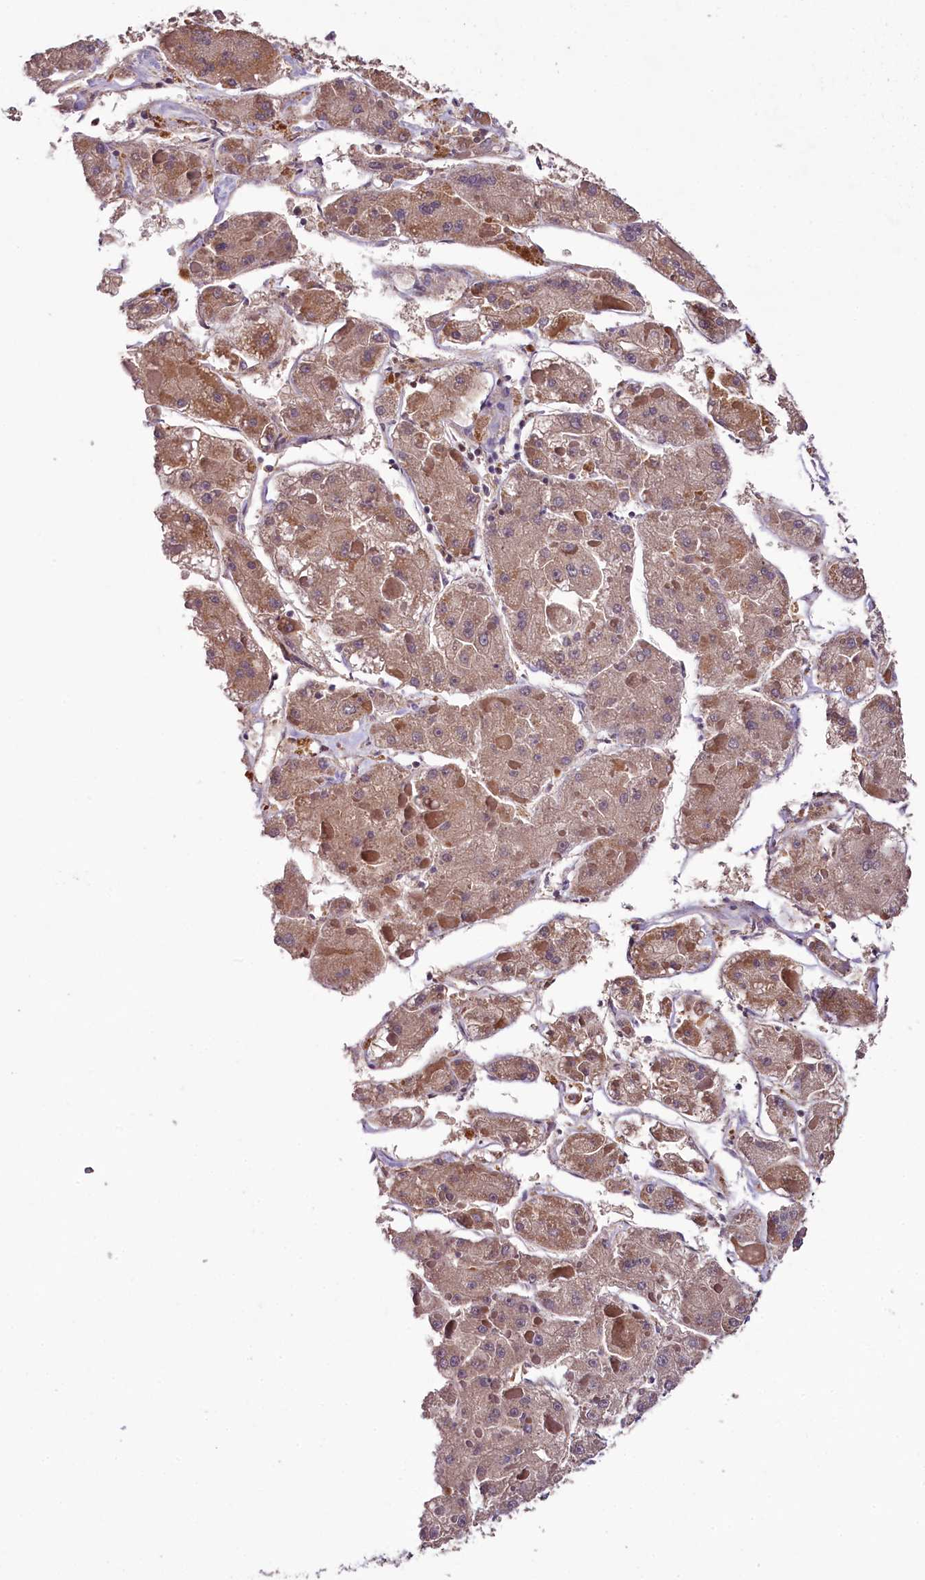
{"staining": {"intensity": "weak", "quantity": ">75%", "location": "cytoplasmic/membranous"}, "tissue": "liver cancer", "cell_type": "Tumor cells", "image_type": "cancer", "snomed": [{"axis": "morphology", "description": "Carcinoma, Hepatocellular, NOS"}, {"axis": "topography", "description": "Liver"}], "caption": "Liver hepatocellular carcinoma tissue reveals weak cytoplasmic/membranous staining in about >75% of tumor cells, visualized by immunohistochemistry.", "gene": "ZNF45", "patient": {"sex": "female", "age": 73}}